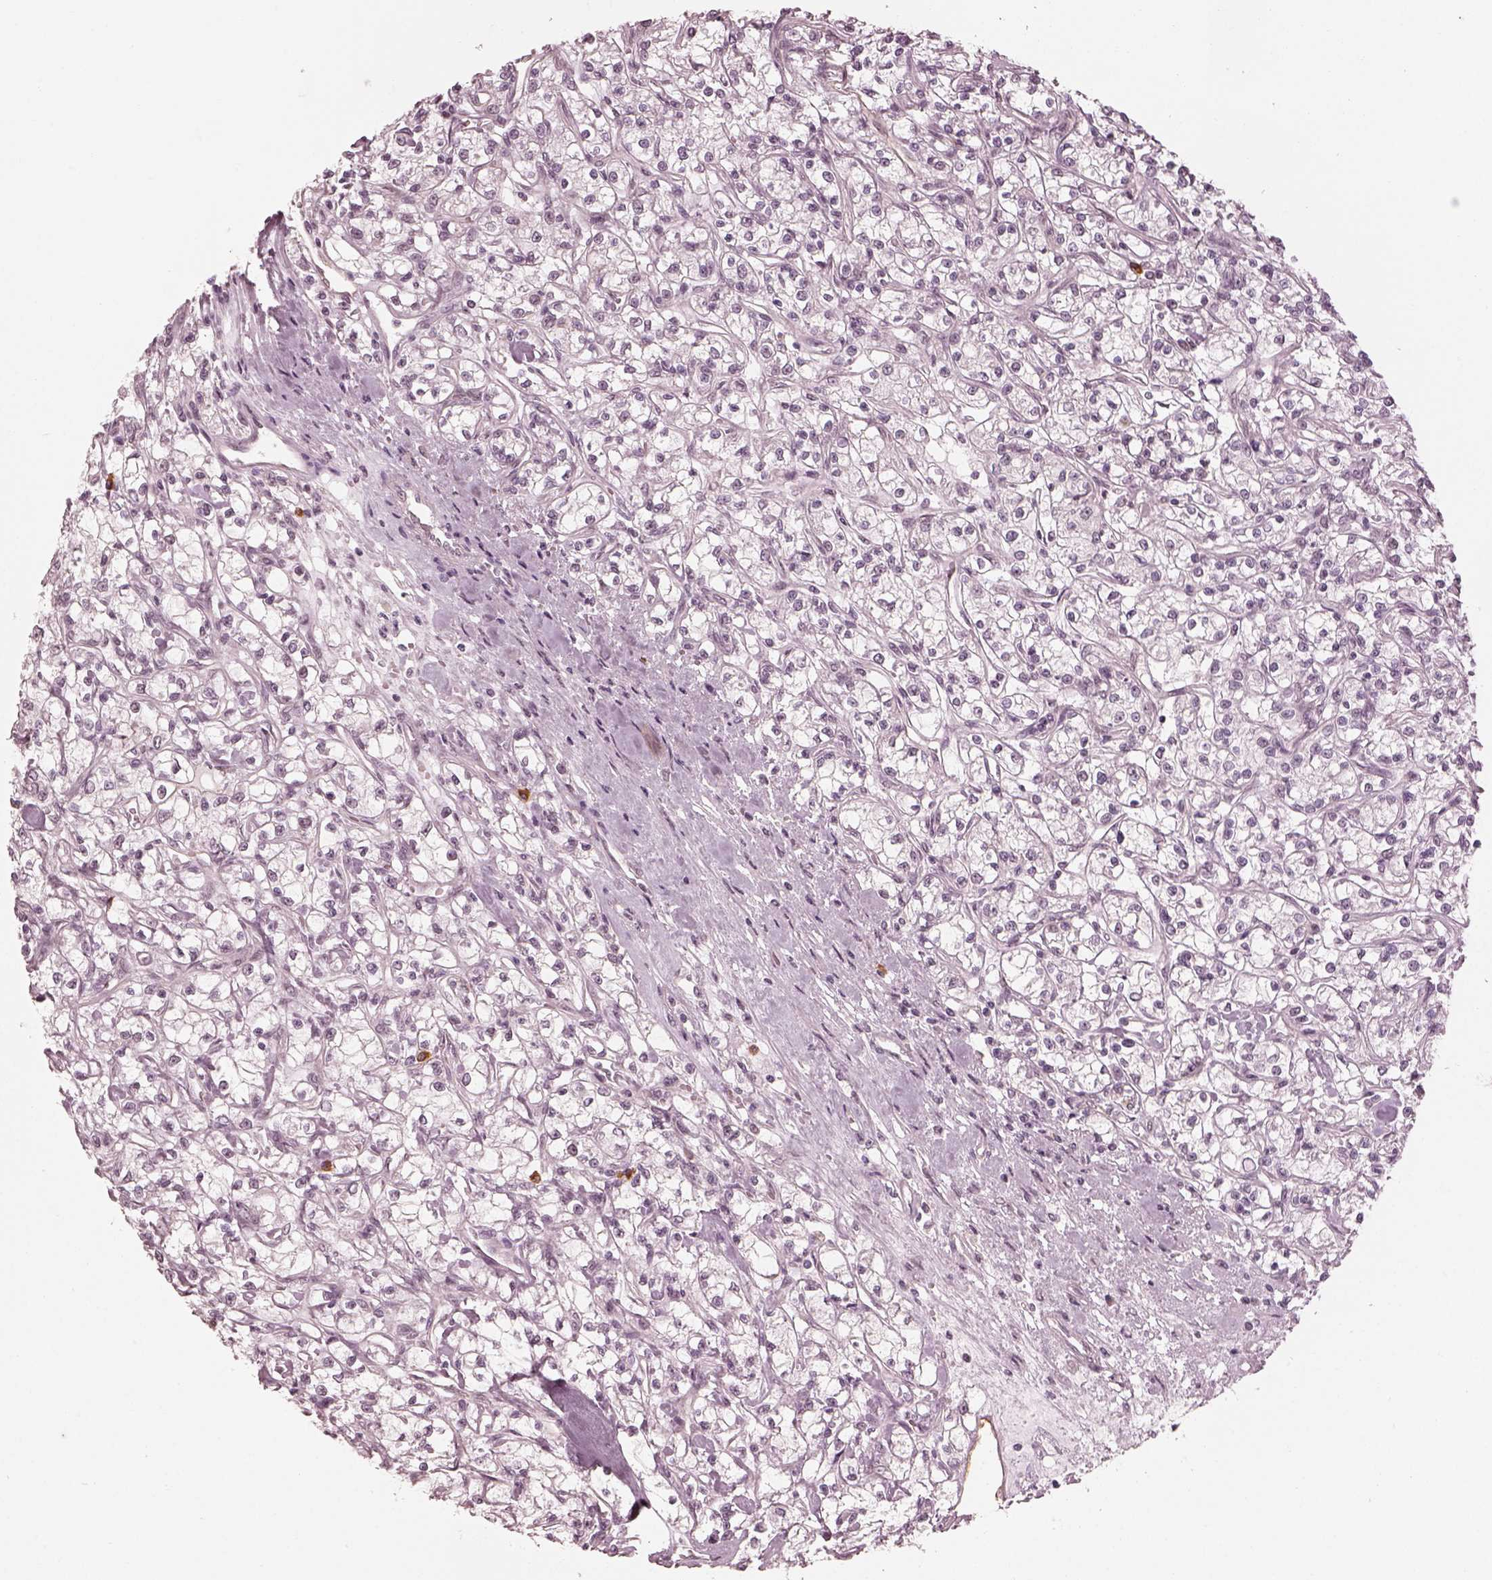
{"staining": {"intensity": "negative", "quantity": "none", "location": "none"}, "tissue": "renal cancer", "cell_type": "Tumor cells", "image_type": "cancer", "snomed": [{"axis": "morphology", "description": "Adenocarcinoma, NOS"}, {"axis": "topography", "description": "Kidney"}], "caption": "A photomicrograph of adenocarcinoma (renal) stained for a protein demonstrates no brown staining in tumor cells. (DAB (3,3'-diaminobenzidine) immunohistochemistry visualized using brightfield microscopy, high magnification).", "gene": "RPGRIP1", "patient": {"sex": "female", "age": 59}}